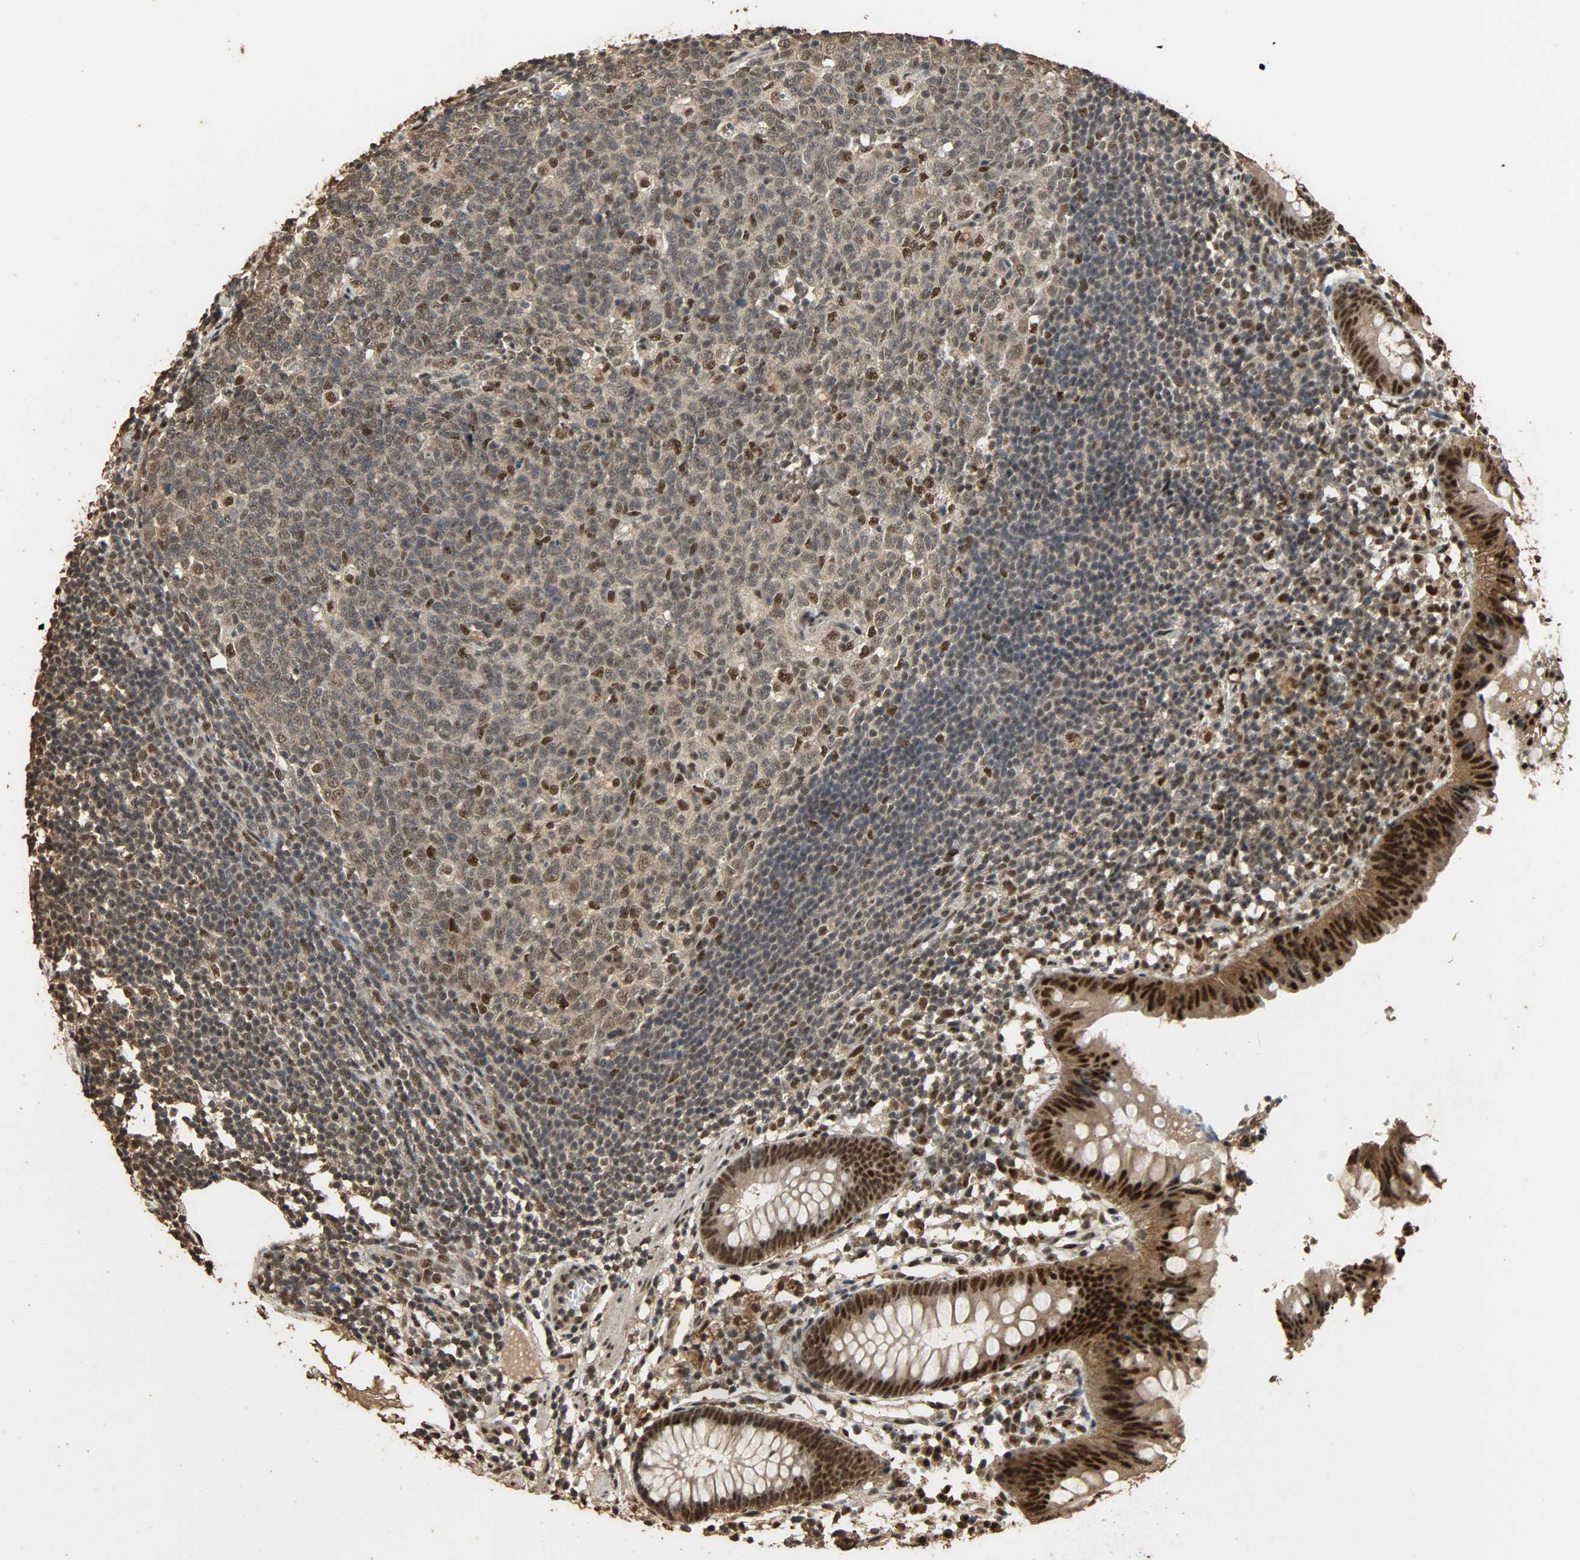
{"staining": {"intensity": "strong", "quantity": ">75%", "location": "cytoplasmic/membranous,nuclear"}, "tissue": "appendix", "cell_type": "Glandular cells", "image_type": "normal", "snomed": [{"axis": "morphology", "description": "Normal tissue, NOS"}, {"axis": "topography", "description": "Appendix"}], "caption": "The photomicrograph exhibits staining of unremarkable appendix, revealing strong cytoplasmic/membranous,nuclear protein staining (brown color) within glandular cells.", "gene": "CCNT2", "patient": {"sex": "male", "age": 38}}